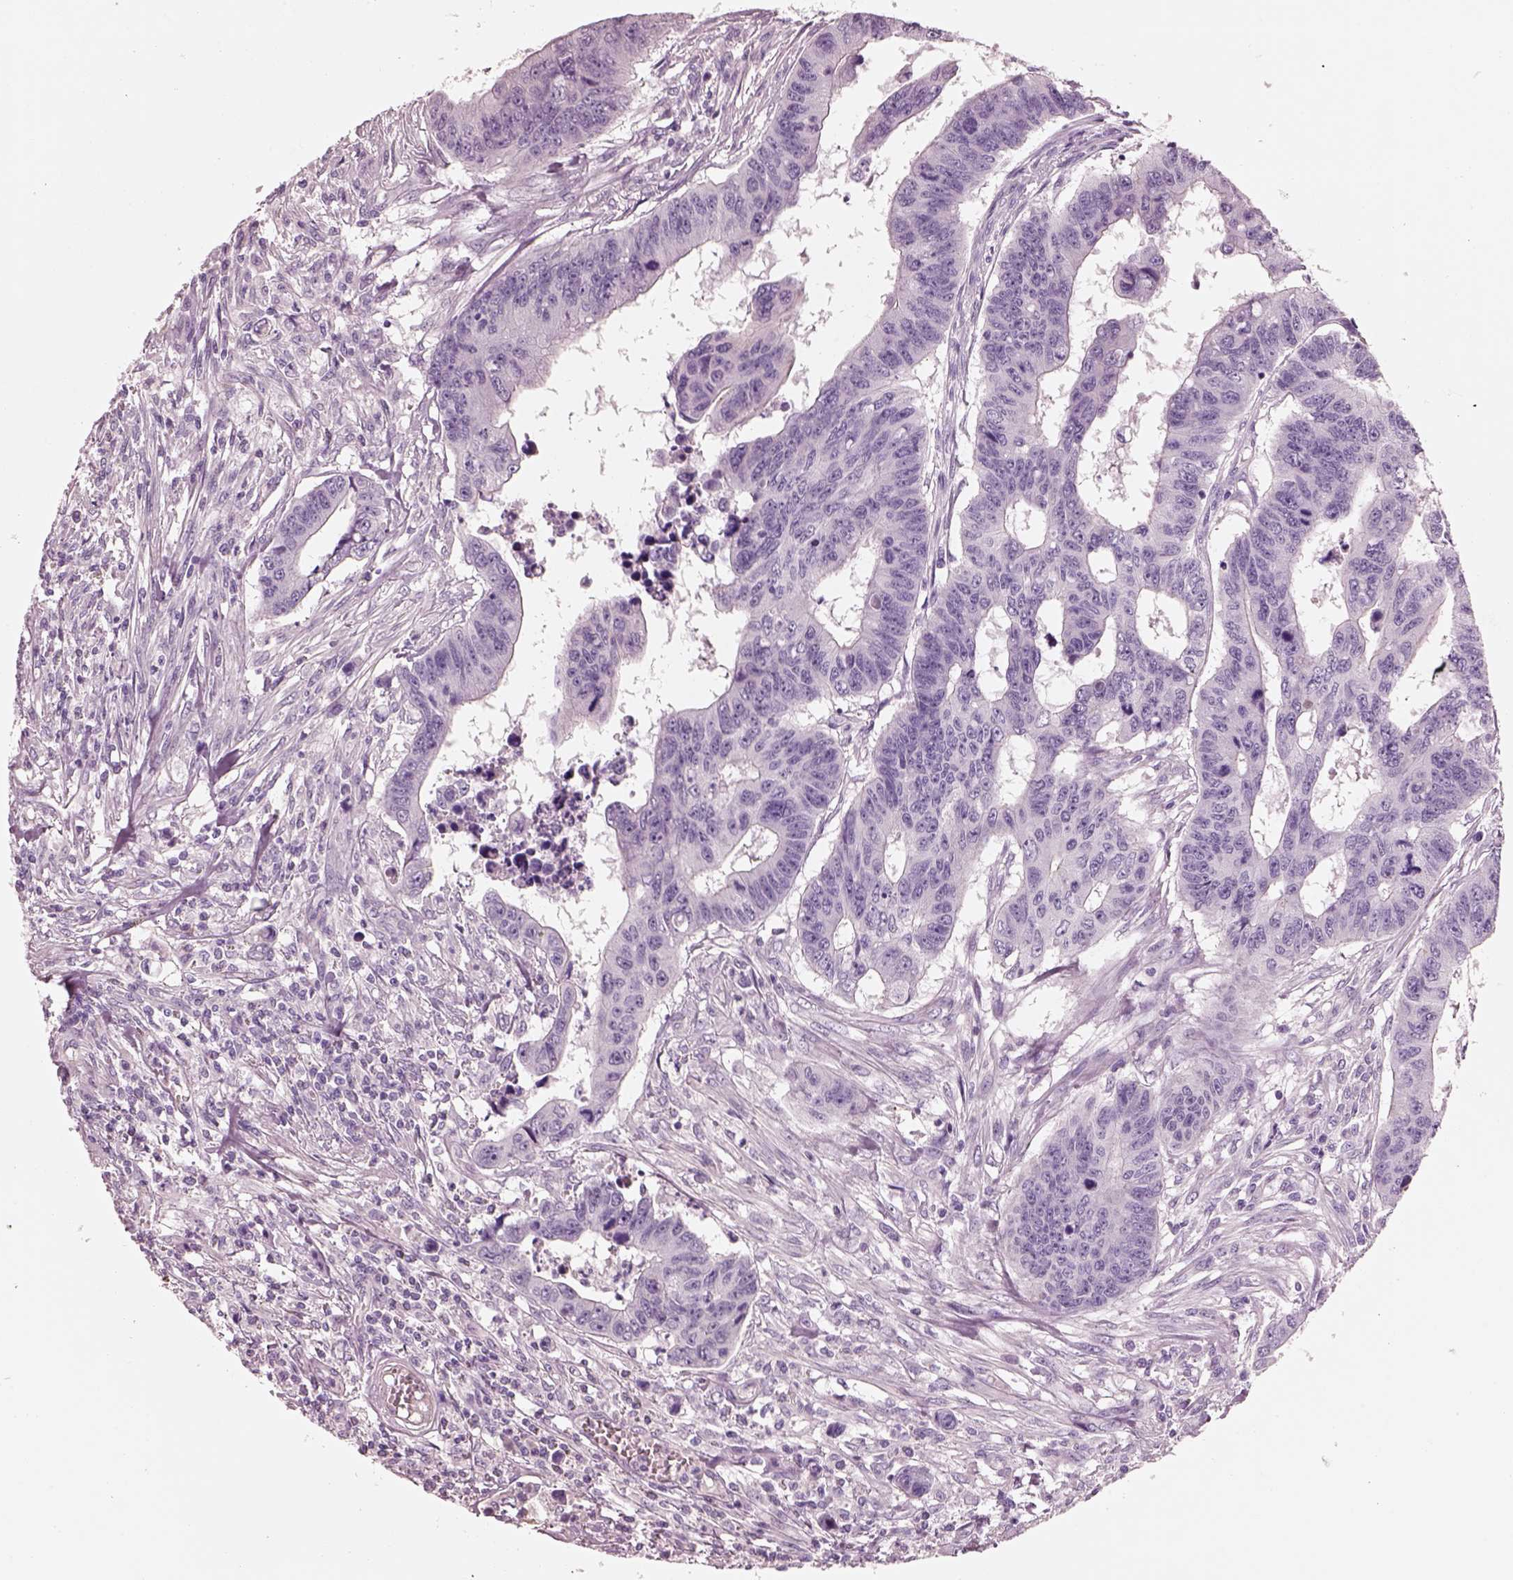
{"staining": {"intensity": "negative", "quantity": "none", "location": "none"}, "tissue": "colorectal cancer", "cell_type": "Tumor cells", "image_type": "cancer", "snomed": [{"axis": "morphology", "description": "Adenocarcinoma, NOS"}, {"axis": "topography", "description": "Rectum"}], "caption": "High power microscopy photomicrograph of an immunohistochemistry (IHC) image of colorectal cancer (adenocarcinoma), revealing no significant expression in tumor cells. The staining was performed using DAB to visualize the protein expression in brown, while the nuclei were stained in blue with hematoxylin (Magnification: 20x).", "gene": "IGLL1", "patient": {"sex": "female", "age": 85}}